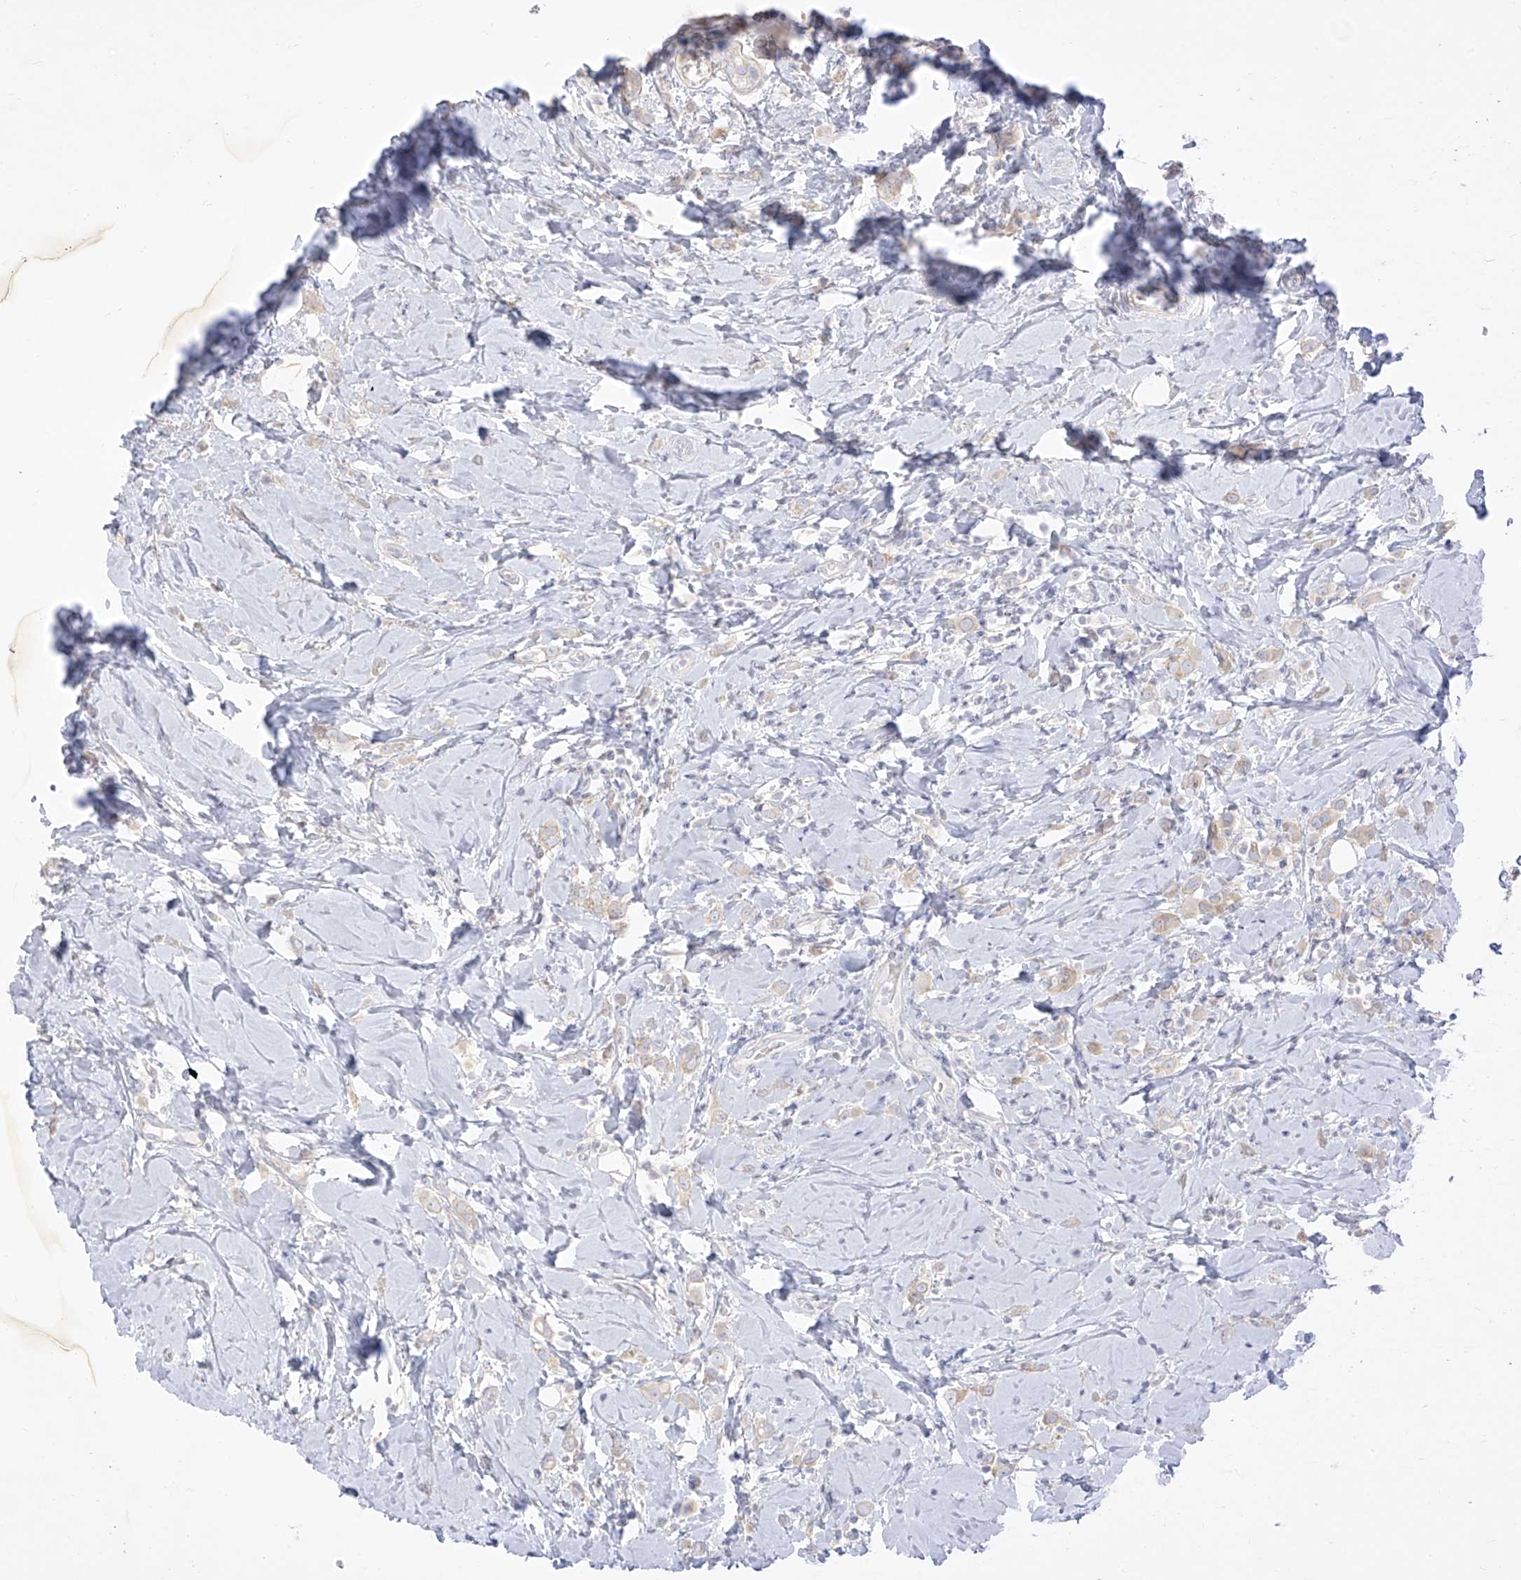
{"staining": {"intensity": "negative", "quantity": "none", "location": "none"}, "tissue": "breast cancer", "cell_type": "Tumor cells", "image_type": "cancer", "snomed": [{"axis": "morphology", "description": "Lobular carcinoma"}, {"axis": "topography", "description": "Breast"}], "caption": "Tumor cells are negative for brown protein staining in lobular carcinoma (breast).", "gene": "ARHGEF40", "patient": {"sex": "female", "age": 47}}